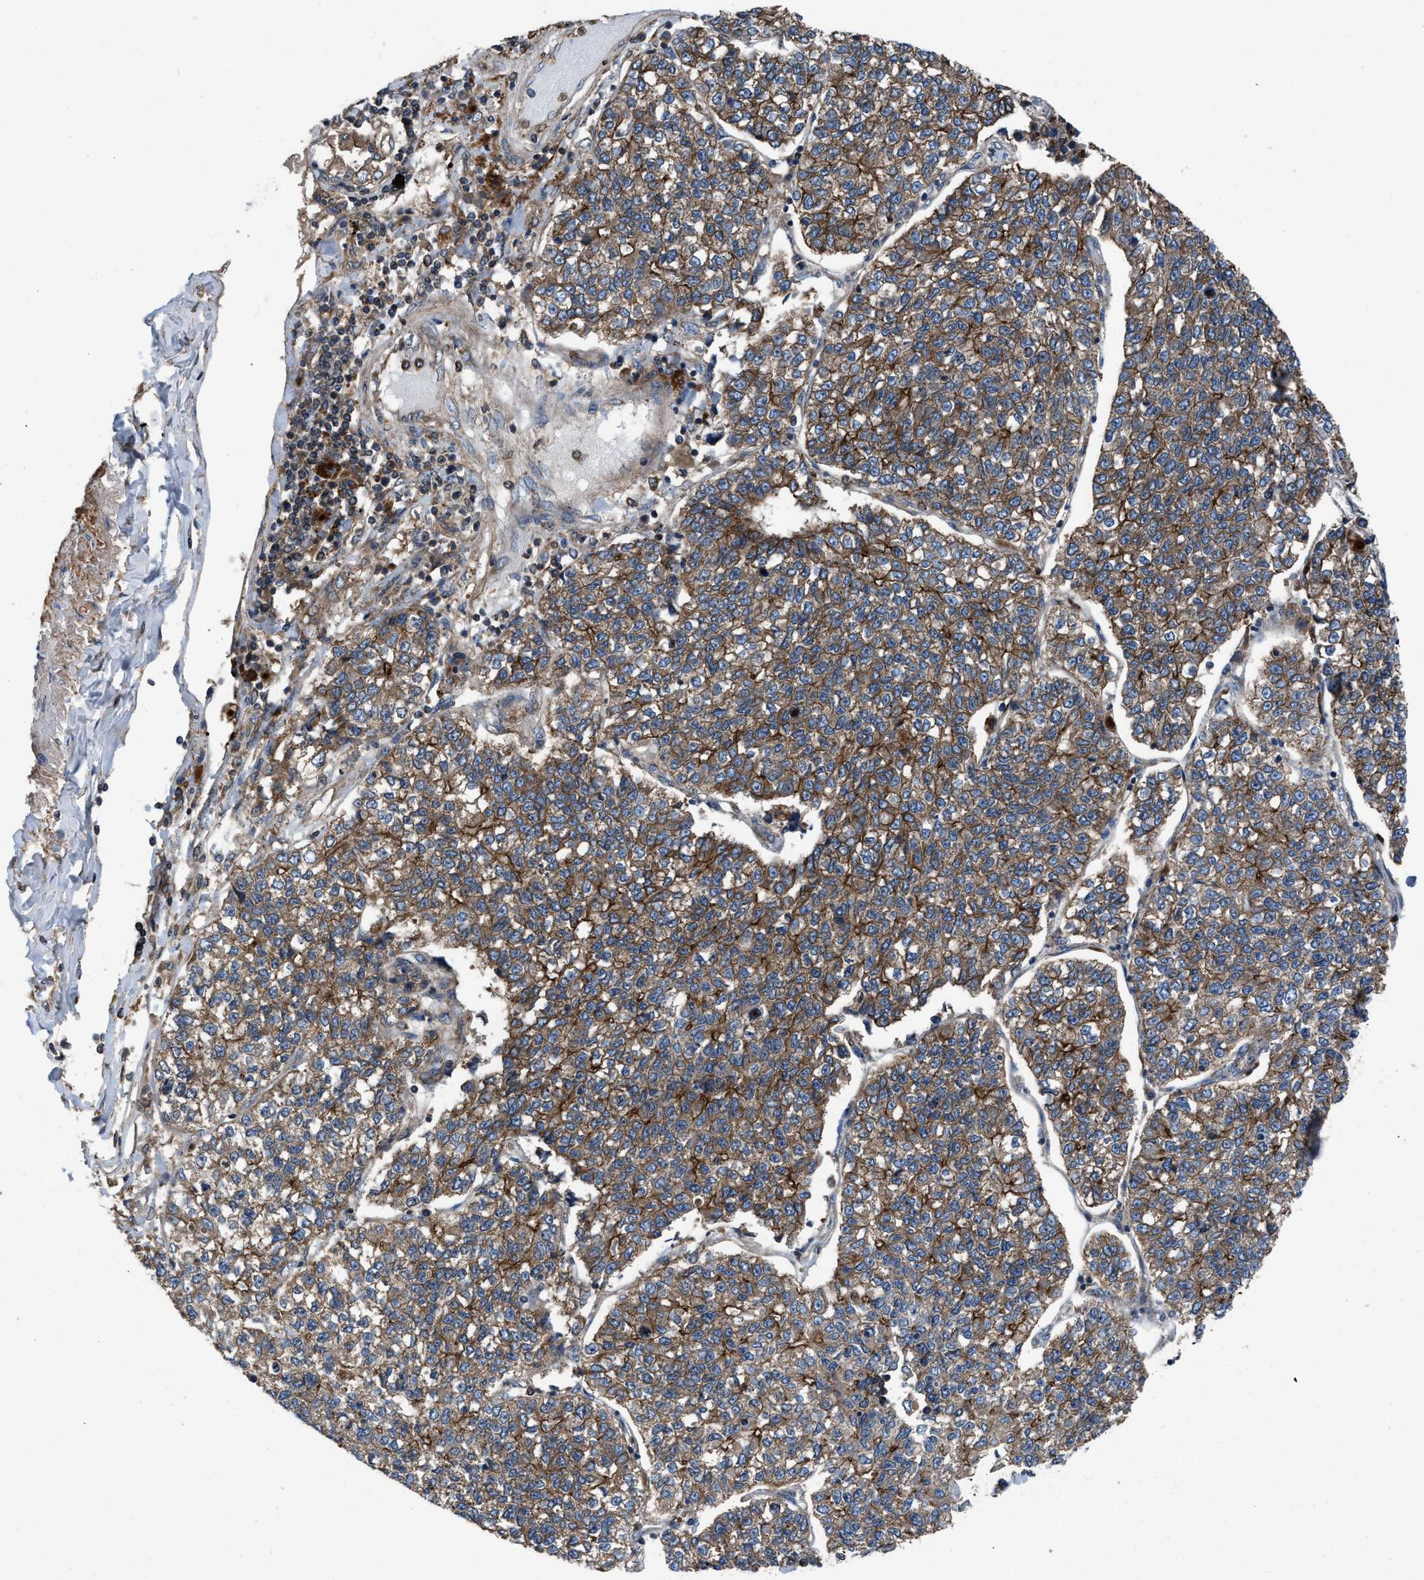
{"staining": {"intensity": "moderate", "quantity": ">75%", "location": "cytoplasmic/membranous"}, "tissue": "lung cancer", "cell_type": "Tumor cells", "image_type": "cancer", "snomed": [{"axis": "morphology", "description": "Adenocarcinoma, NOS"}, {"axis": "topography", "description": "Lung"}], "caption": "This histopathology image demonstrates lung adenocarcinoma stained with immunohistochemistry to label a protein in brown. The cytoplasmic/membranous of tumor cells show moderate positivity for the protein. Nuclei are counter-stained blue.", "gene": "USP25", "patient": {"sex": "male", "age": 49}}